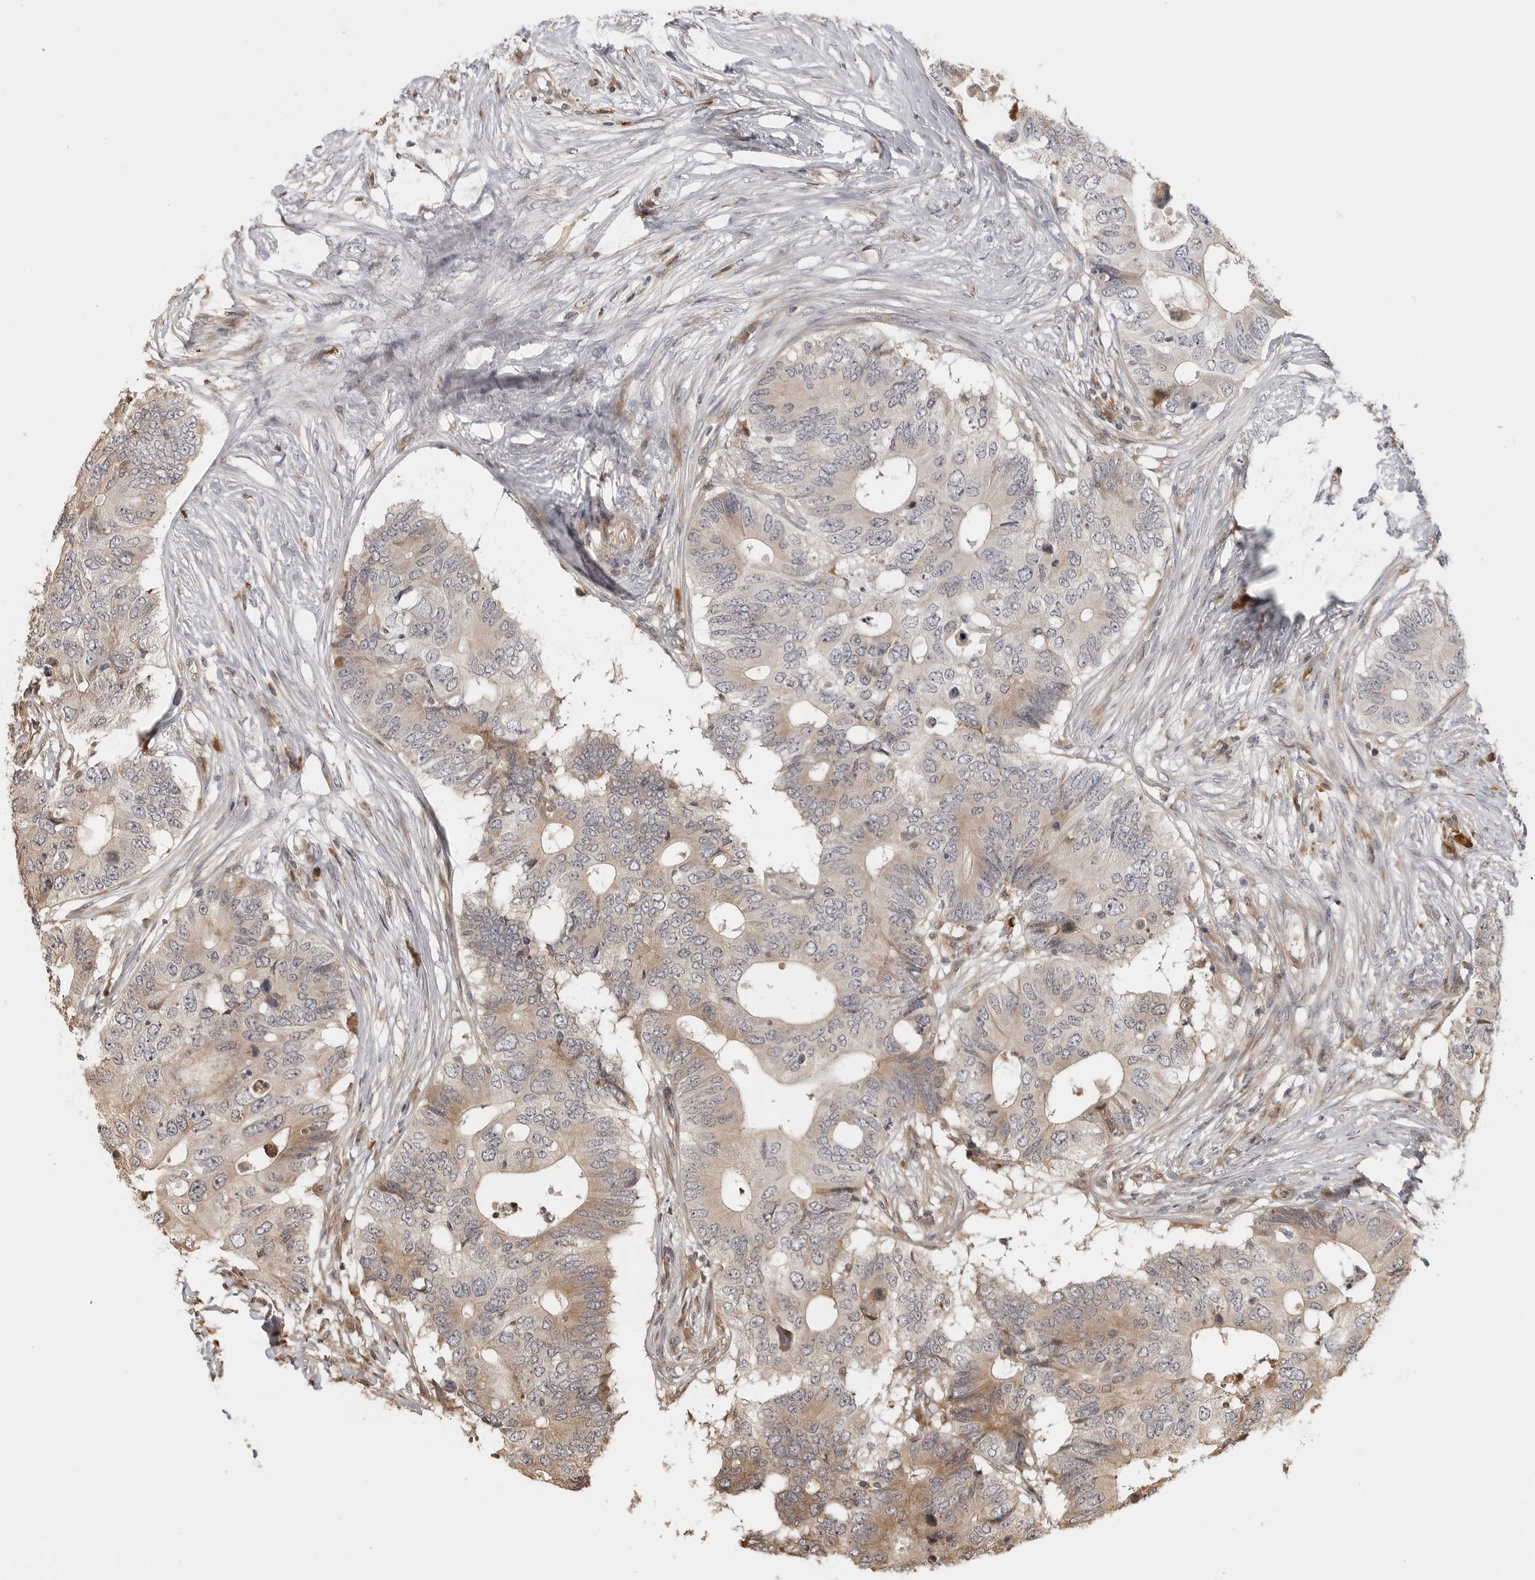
{"staining": {"intensity": "weak", "quantity": "25%-75%", "location": "cytoplasmic/membranous"}, "tissue": "colorectal cancer", "cell_type": "Tumor cells", "image_type": "cancer", "snomed": [{"axis": "morphology", "description": "Adenocarcinoma, NOS"}, {"axis": "topography", "description": "Colon"}], "caption": "There is low levels of weak cytoplasmic/membranous staining in tumor cells of colorectal adenocarcinoma, as demonstrated by immunohistochemical staining (brown color).", "gene": "IDO1", "patient": {"sex": "male", "age": 71}}